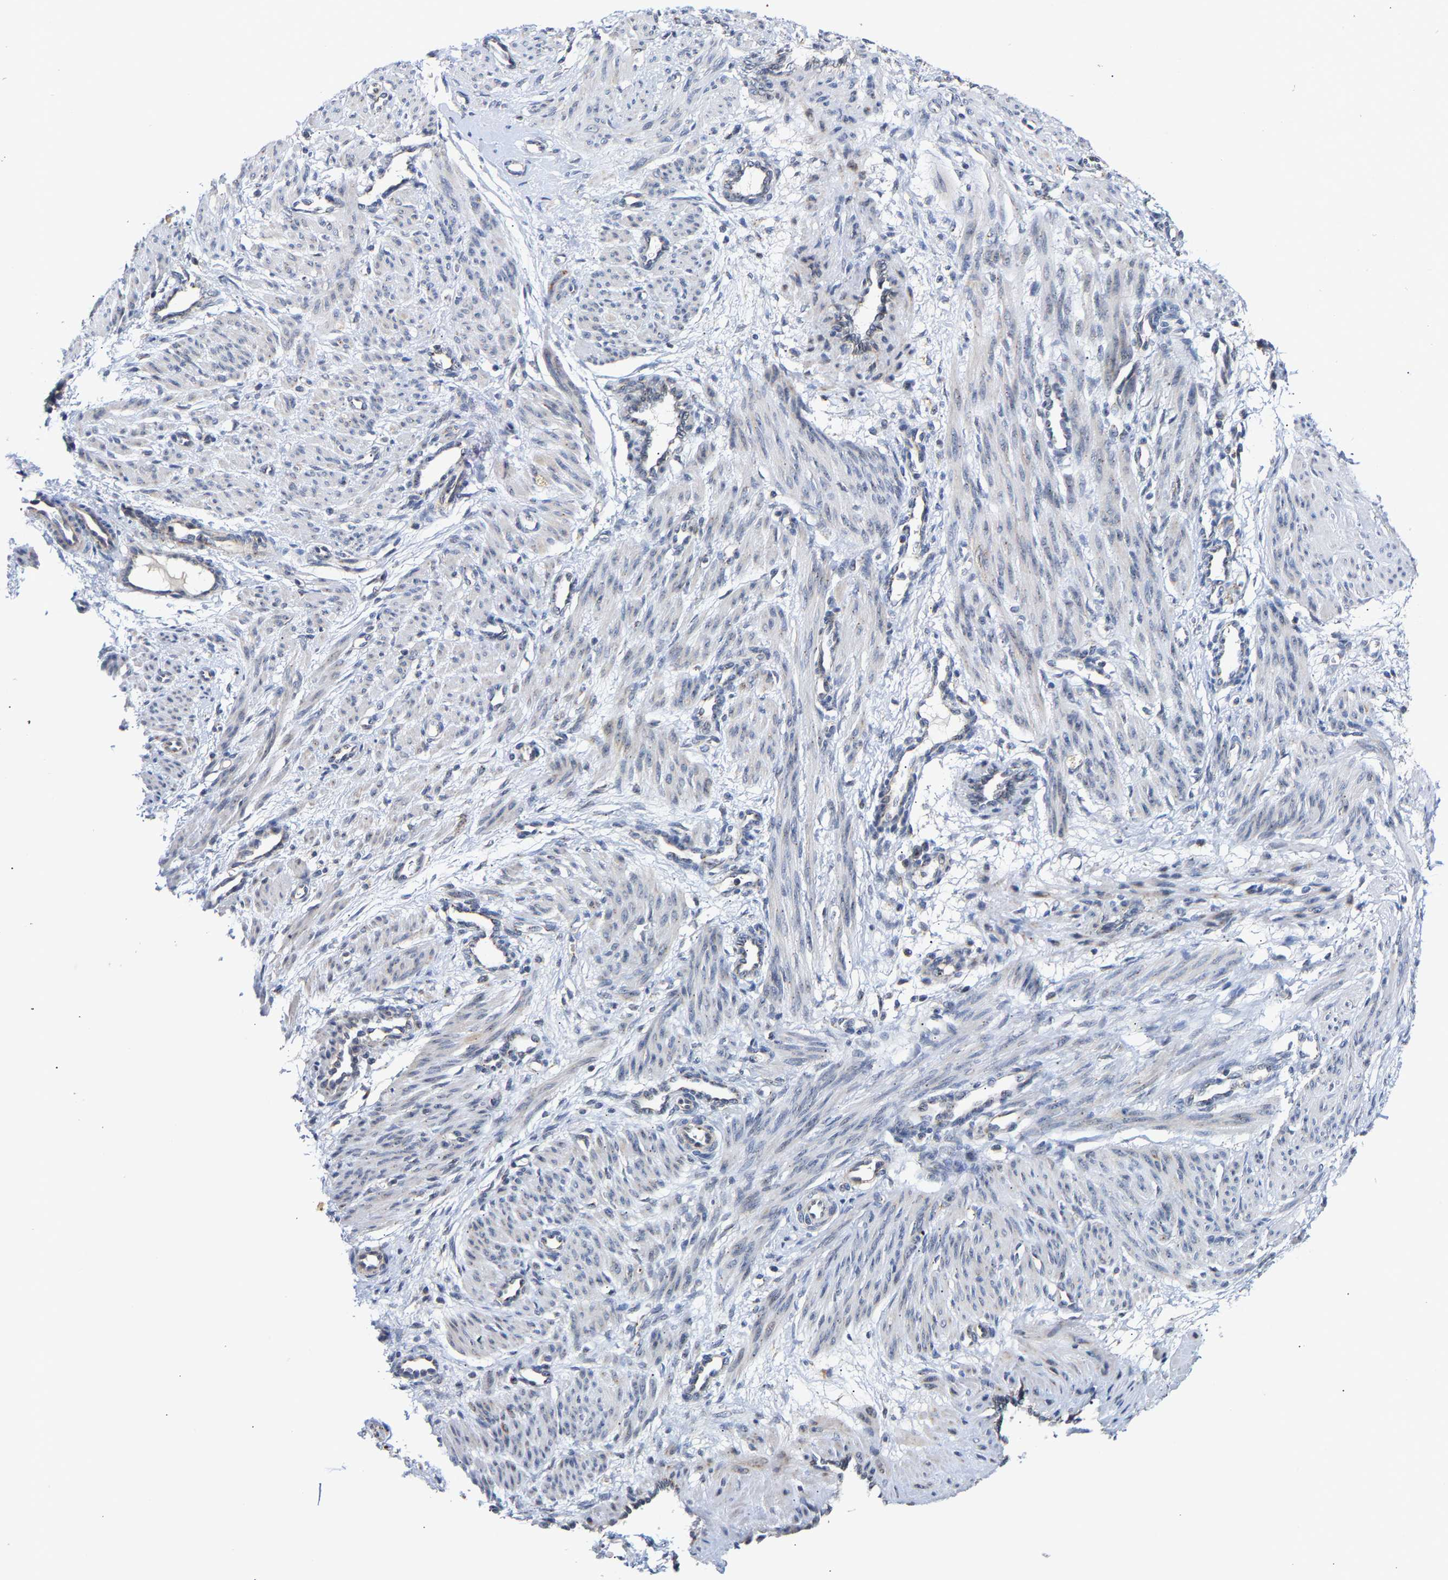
{"staining": {"intensity": "negative", "quantity": "none", "location": "none"}, "tissue": "smooth muscle", "cell_type": "Smooth muscle cells", "image_type": "normal", "snomed": [{"axis": "morphology", "description": "Normal tissue, NOS"}, {"axis": "topography", "description": "Endometrium"}], "caption": "Immunohistochemistry (IHC) of benign smooth muscle reveals no positivity in smooth muscle cells.", "gene": "PCNT", "patient": {"sex": "female", "age": 33}}